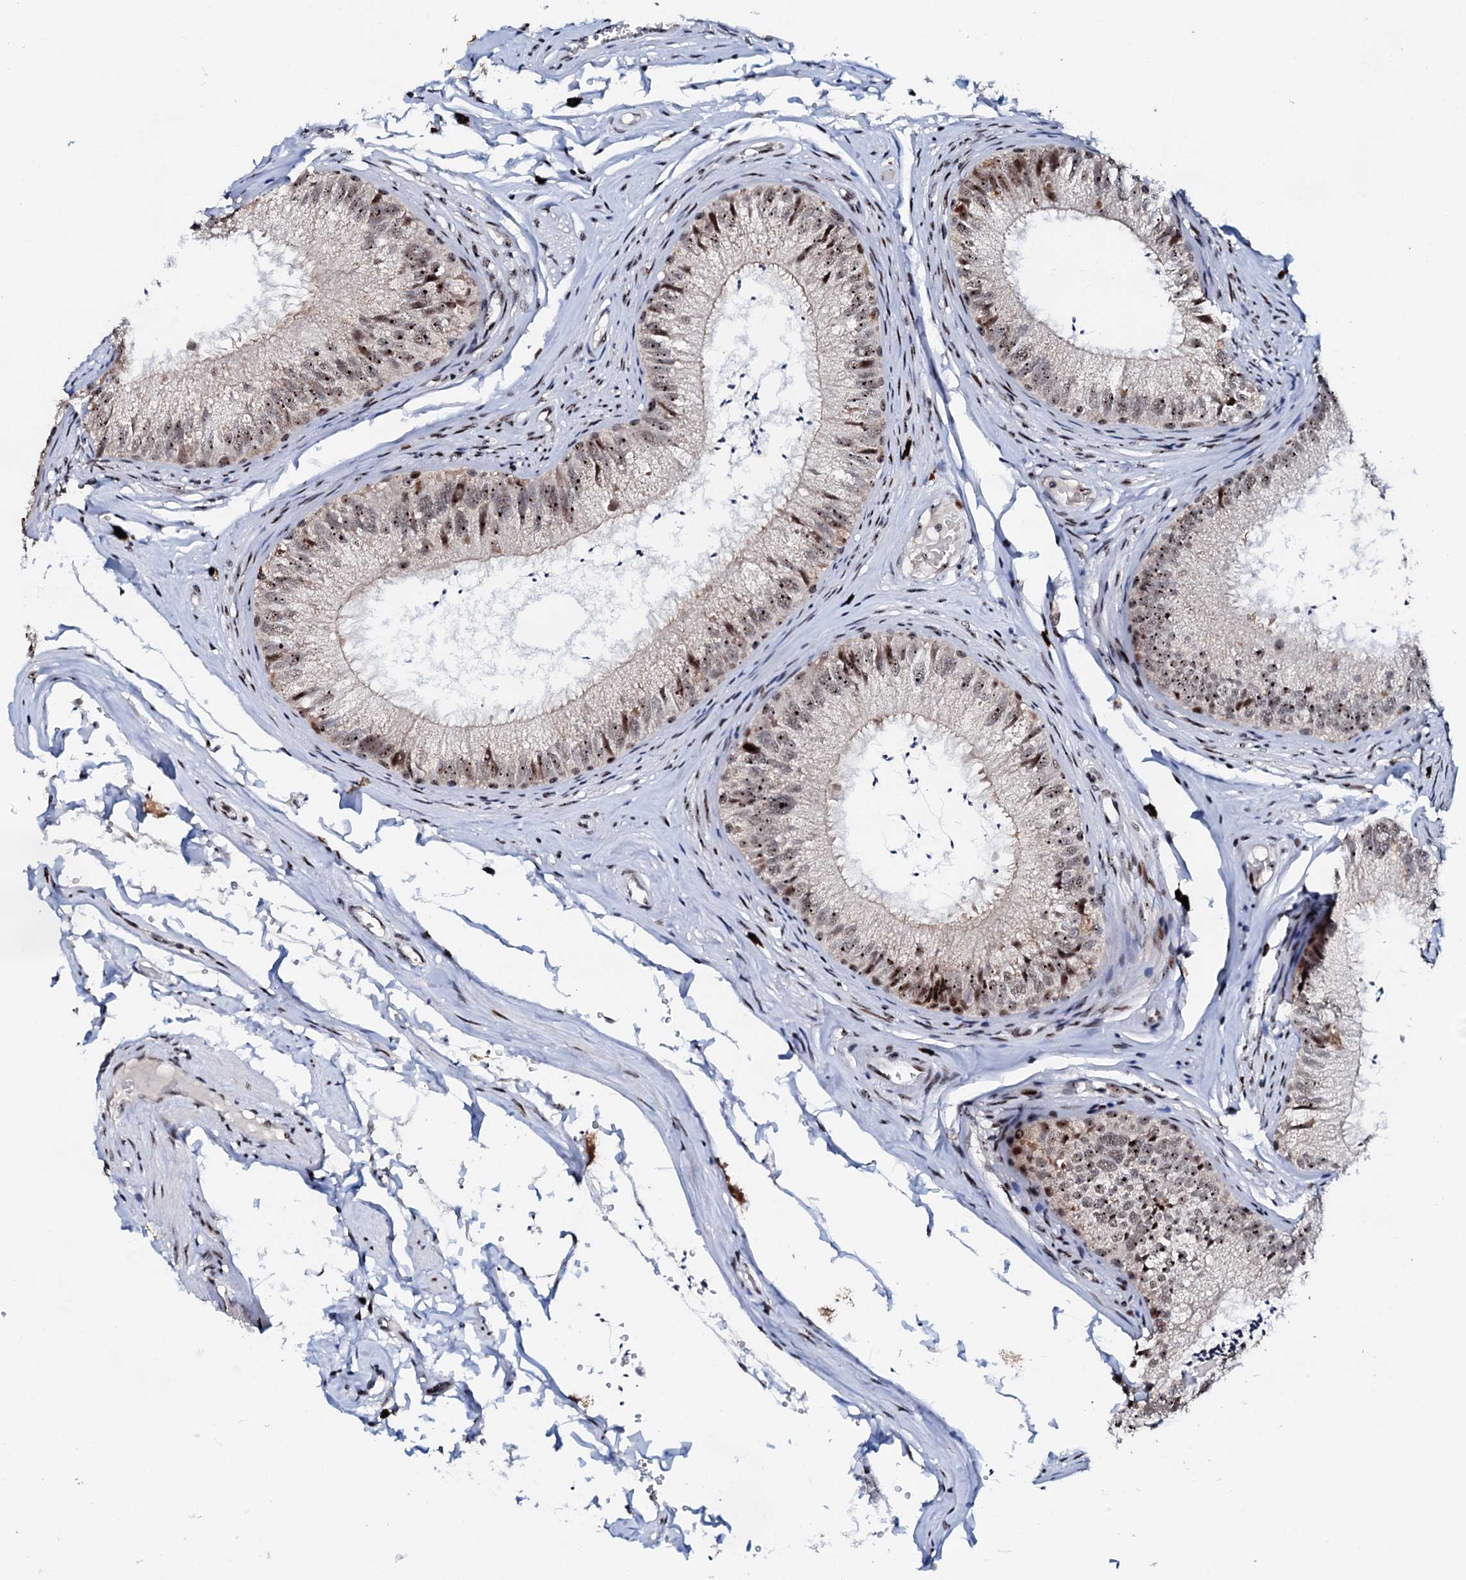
{"staining": {"intensity": "moderate", "quantity": ">75%", "location": "cytoplasmic/membranous,nuclear"}, "tissue": "epididymis", "cell_type": "Glandular cells", "image_type": "normal", "snomed": [{"axis": "morphology", "description": "Normal tissue, NOS"}, {"axis": "topography", "description": "Epididymis"}], "caption": "Glandular cells show moderate cytoplasmic/membranous,nuclear staining in approximately >75% of cells in normal epididymis. The protein is shown in brown color, while the nuclei are stained blue.", "gene": "NEUROG3", "patient": {"sex": "male", "age": 79}}